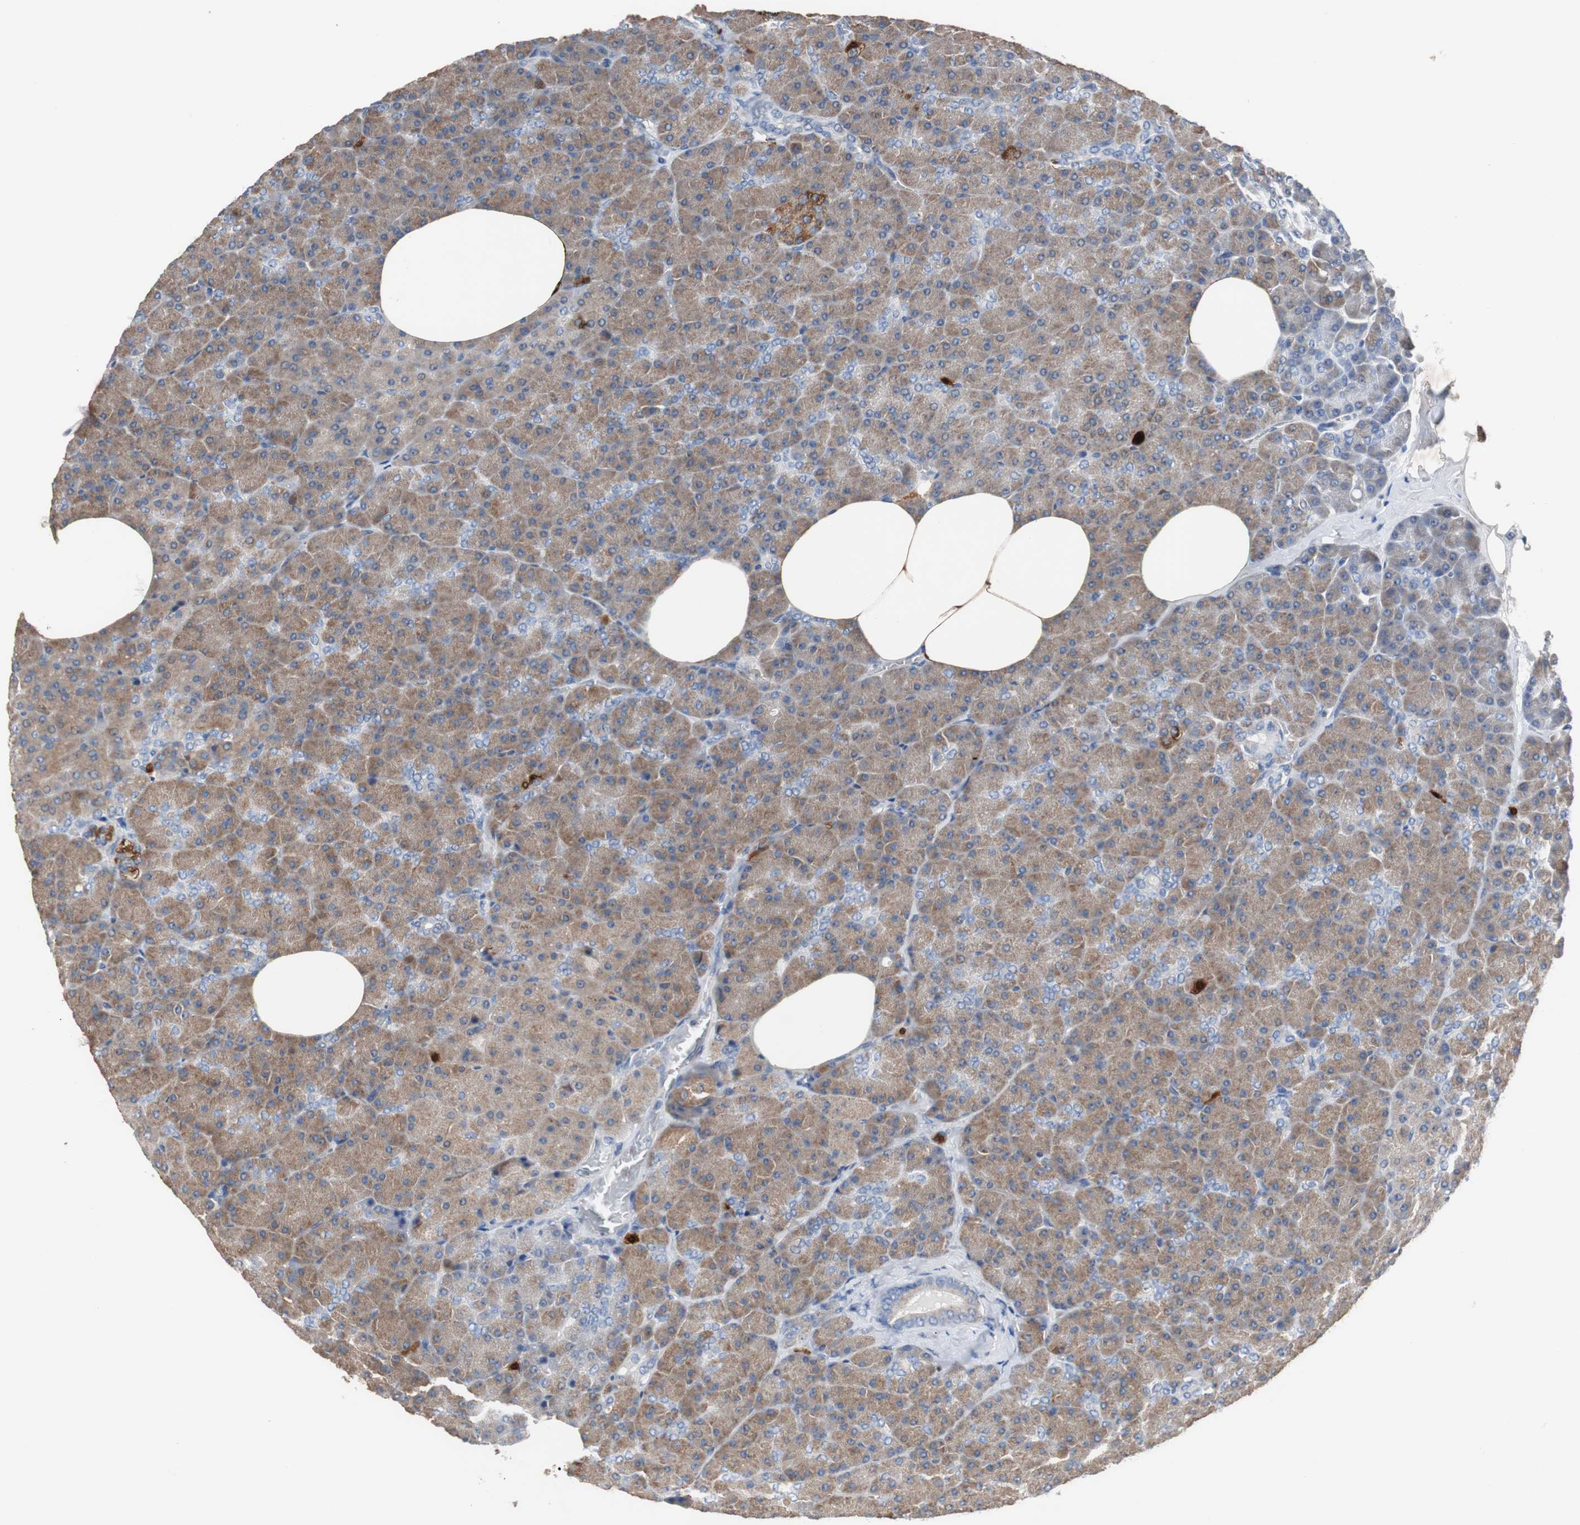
{"staining": {"intensity": "moderate", "quantity": ">75%", "location": "cytoplasmic/membranous"}, "tissue": "pancreas", "cell_type": "Exocrine glandular cells", "image_type": "normal", "snomed": [{"axis": "morphology", "description": "Normal tissue, NOS"}, {"axis": "topography", "description": "Pancreas"}], "caption": "This is a micrograph of IHC staining of normal pancreas, which shows moderate staining in the cytoplasmic/membranous of exocrine glandular cells.", "gene": "CALB2", "patient": {"sex": "female", "age": 35}}